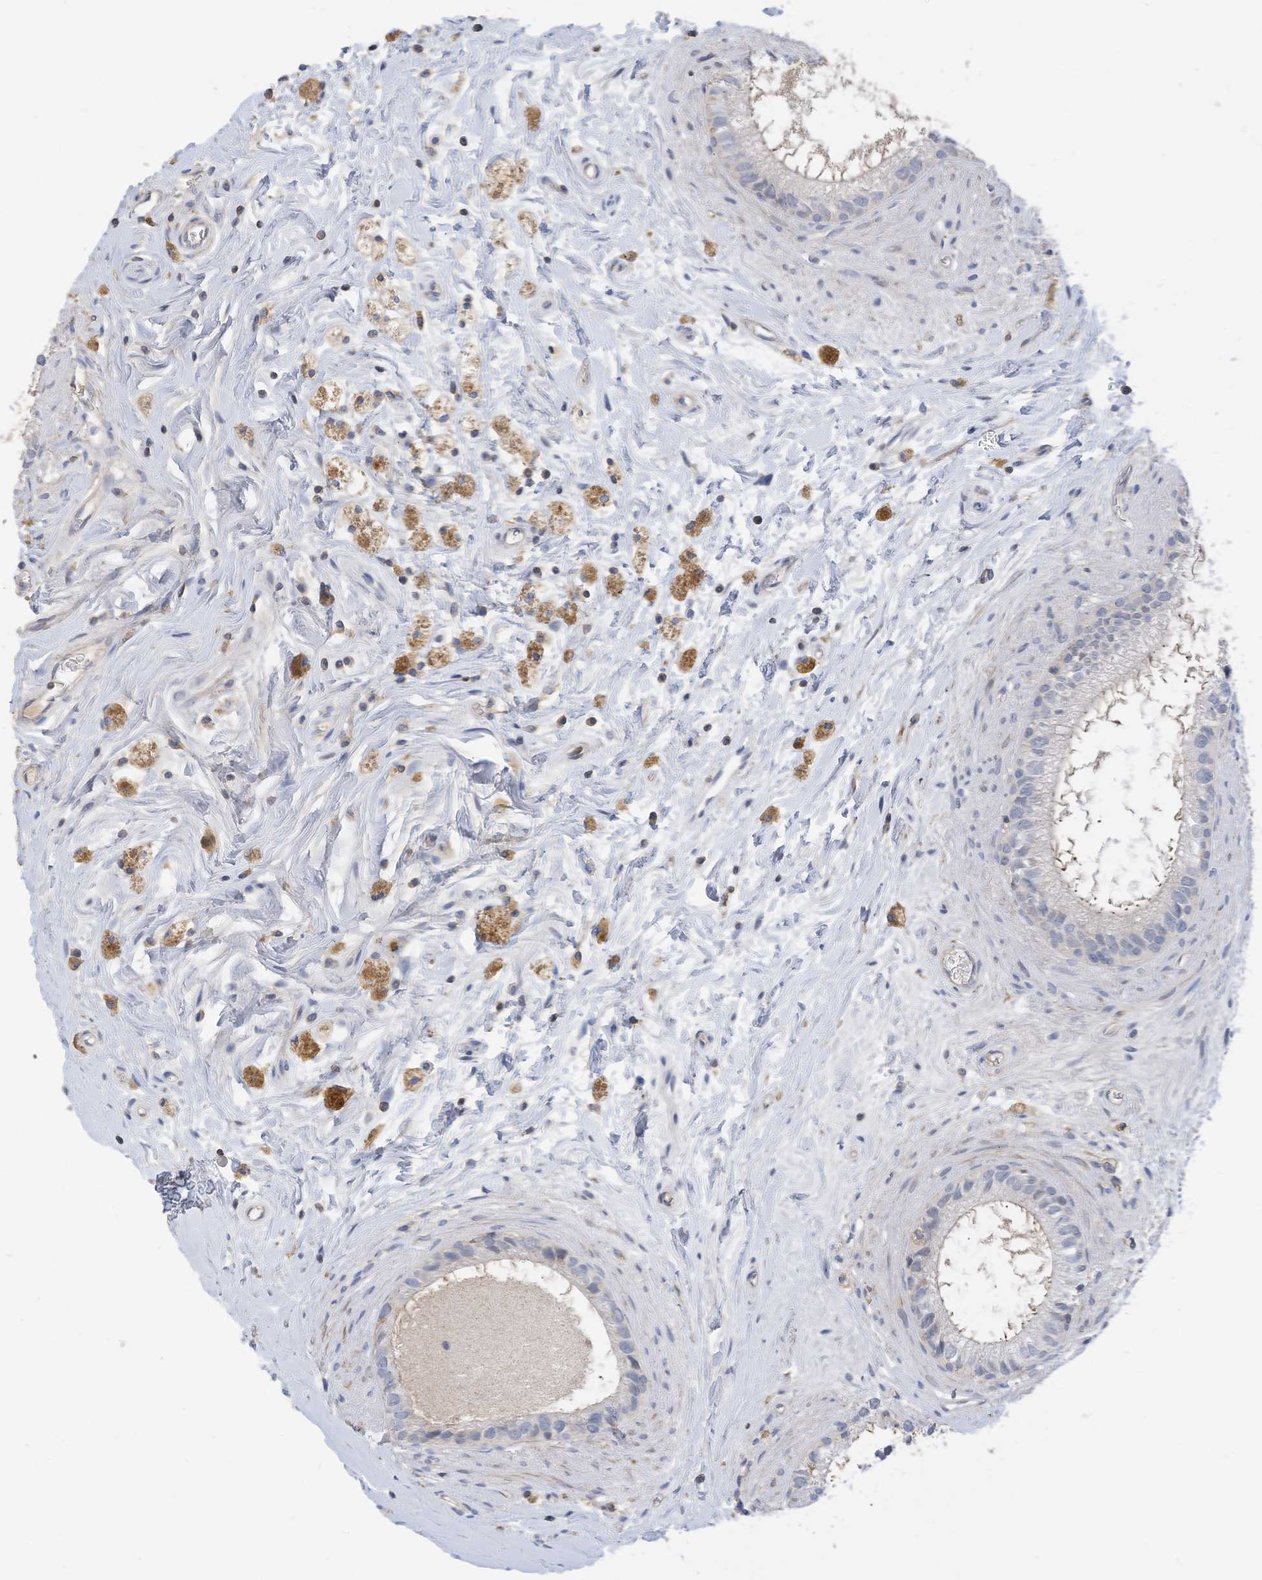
{"staining": {"intensity": "weak", "quantity": "<25%", "location": "cytoplasmic/membranous"}, "tissue": "epididymis", "cell_type": "Glandular cells", "image_type": "normal", "snomed": [{"axis": "morphology", "description": "Normal tissue, NOS"}, {"axis": "topography", "description": "Epididymis"}], "caption": "Unremarkable epididymis was stained to show a protein in brown. There is no significant staining in glandular cells. (Stains: DAB (3,3'-diaminobenzidine) immunohistochemistry with hematoxylin counter stain, Microscopy: brightfield microscopy at high magnification).", "gene": "SLFN14", "patient": {"sex": "male", "age": 80}}